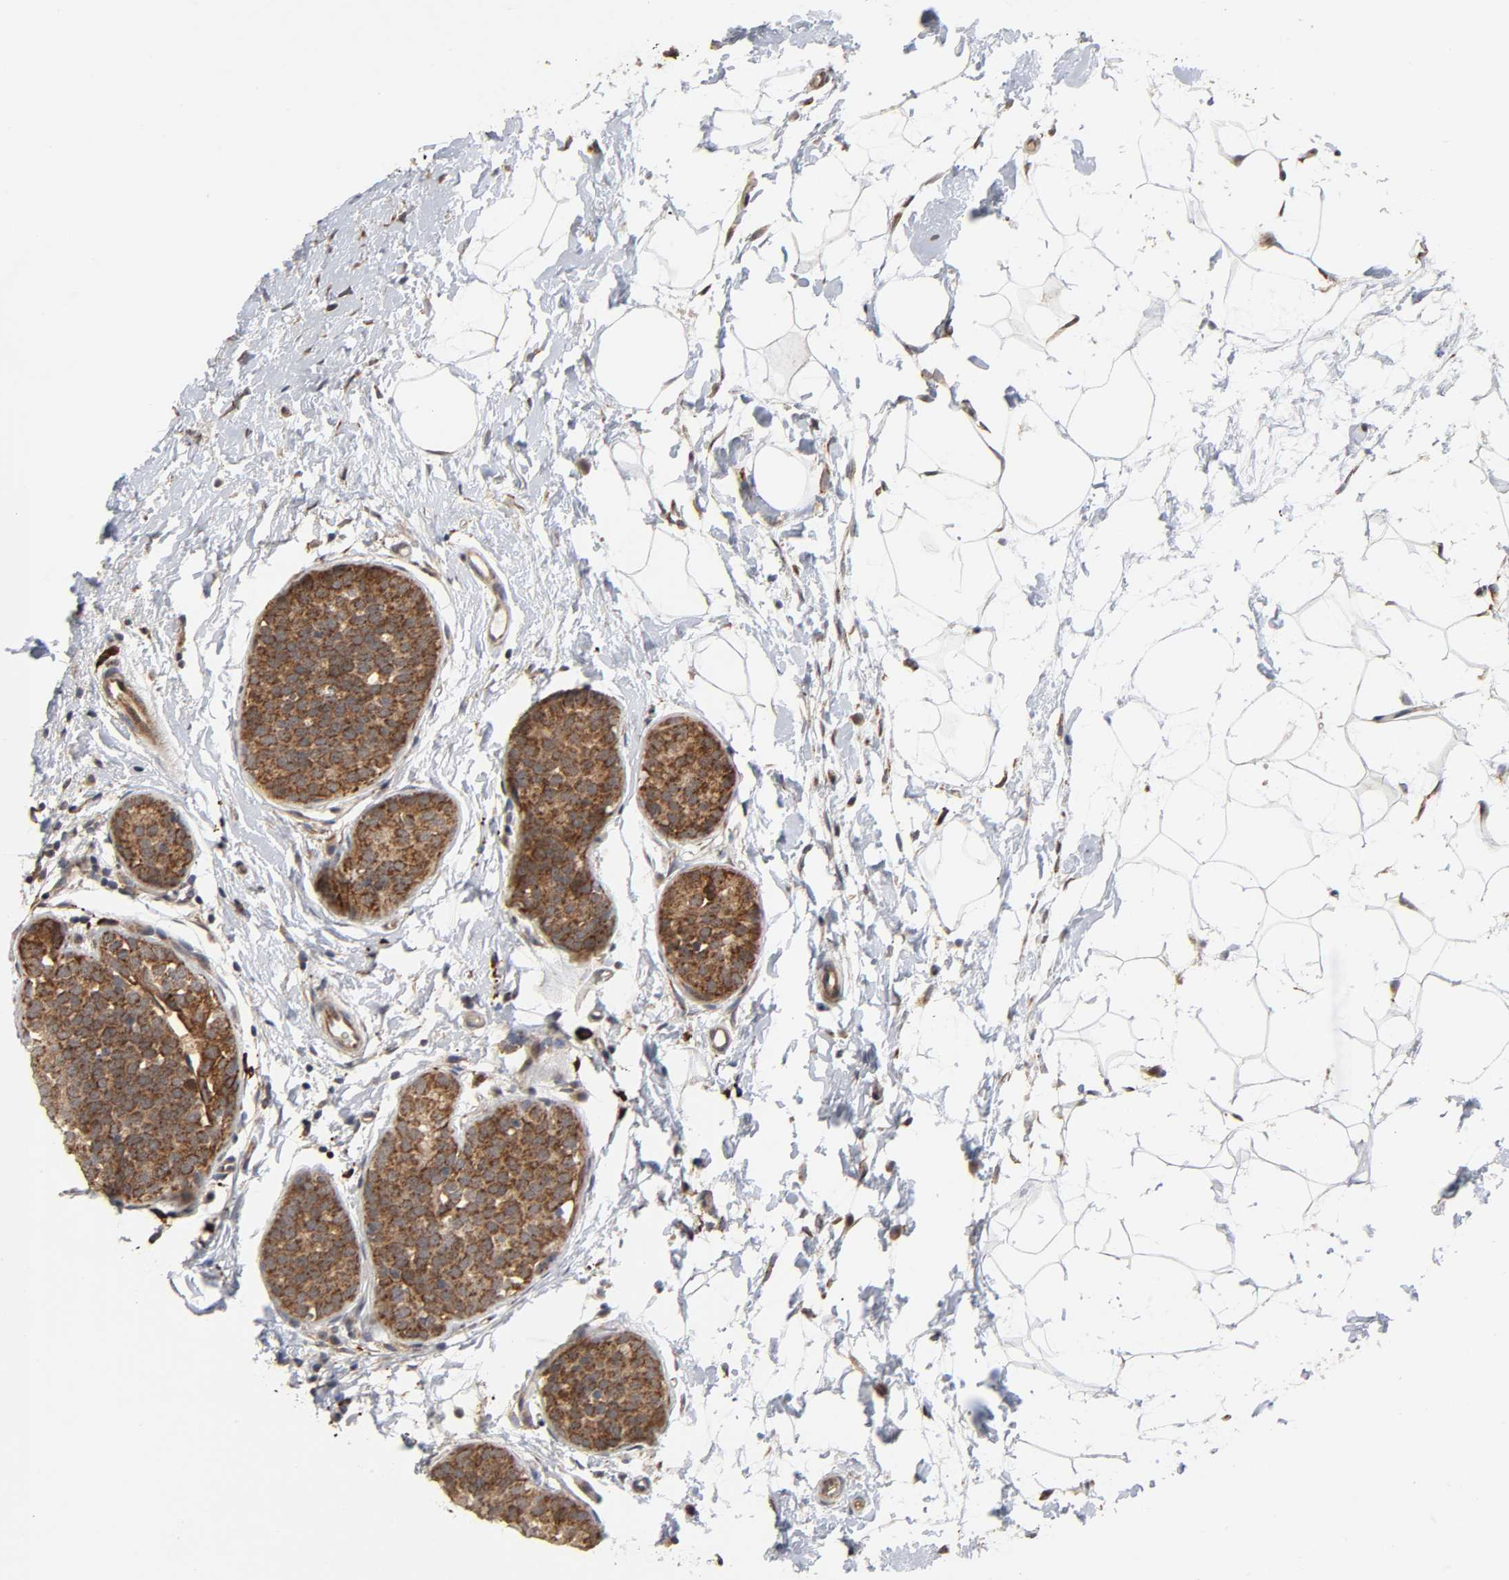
{"staining": {"intensity": "strong", "quantity": ">75%", "location": "cytoplasmic/membranous"}, "tissue": "breast cancer", "cell_type": "Tumor cells", "image_type": "cancer", "snomed": [{"axis": "morphology", "description": "Lobular carcinoma, in situ"}, {"axis": "morphology", "description": "Lobular carcinoma"}, {"axis": "topography", "description": "Breast"}], "caption": "Tumor cells demonstrate high levels of strong cytoplasmic/membranous positivity in approximately >75% of cells in human breast cancer (lobular carcinoma in situ).", "gene": "SLC30A9", "patient": {"sex": "female", "age": 41}}